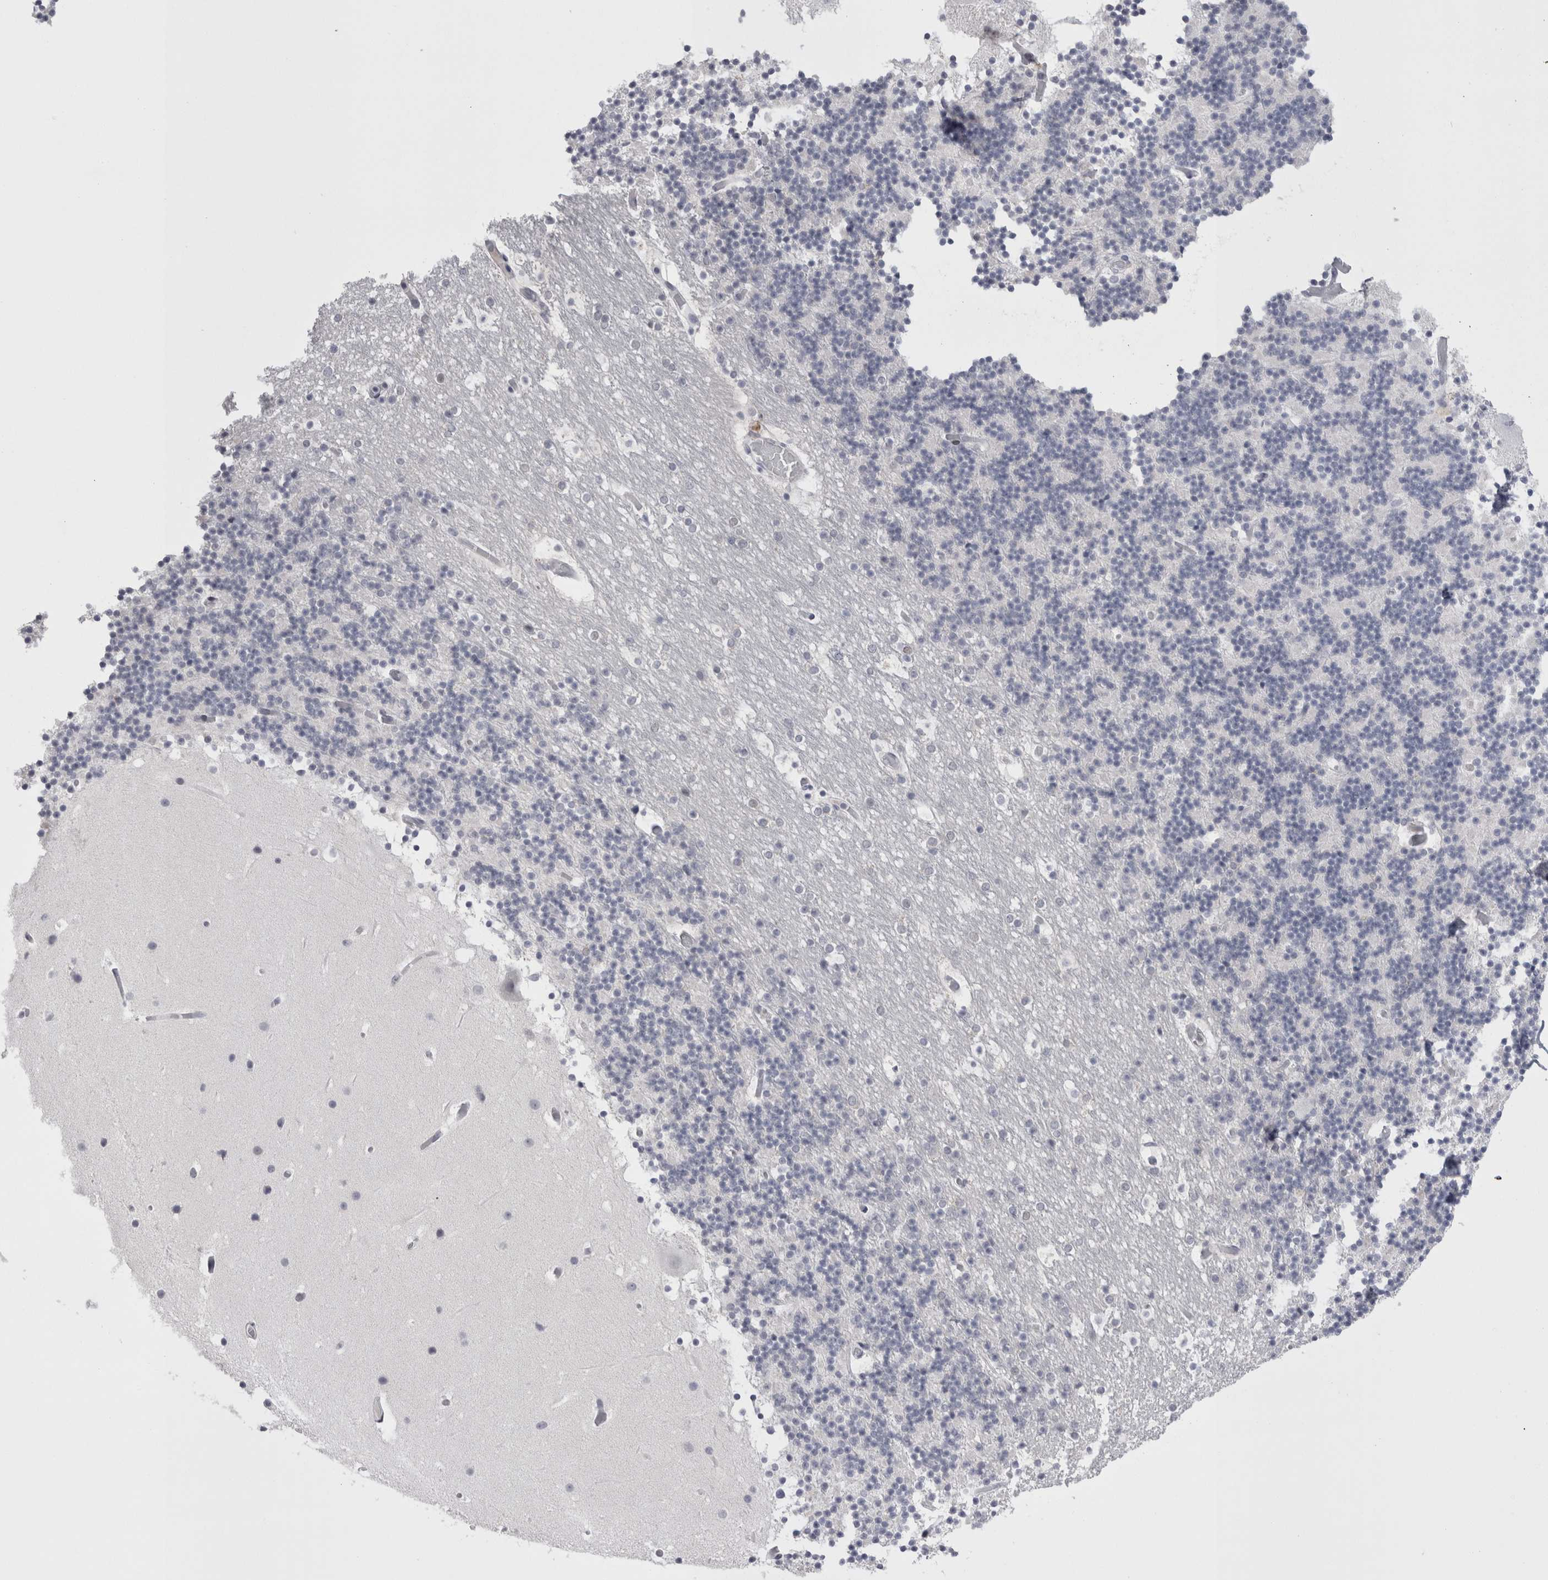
{"staining": {"intensity": "negative", "quantity": "none", "location": "none"}, "tissue": "cerebellum", "cell_type": "Cells in granular layer", "image_type": "normal", "snomed": [{"axis": "morphology", "description": "Normal tissue, NOS"}, {"axis": "topography", "description": "Cerebellum"}], "caption": "Micrograph shows no significant protein positivity in cells in granular layer of unremarkable cerebellum.", "gene": "FNDC8", "patient": {"sex": "male", "age": 57}}